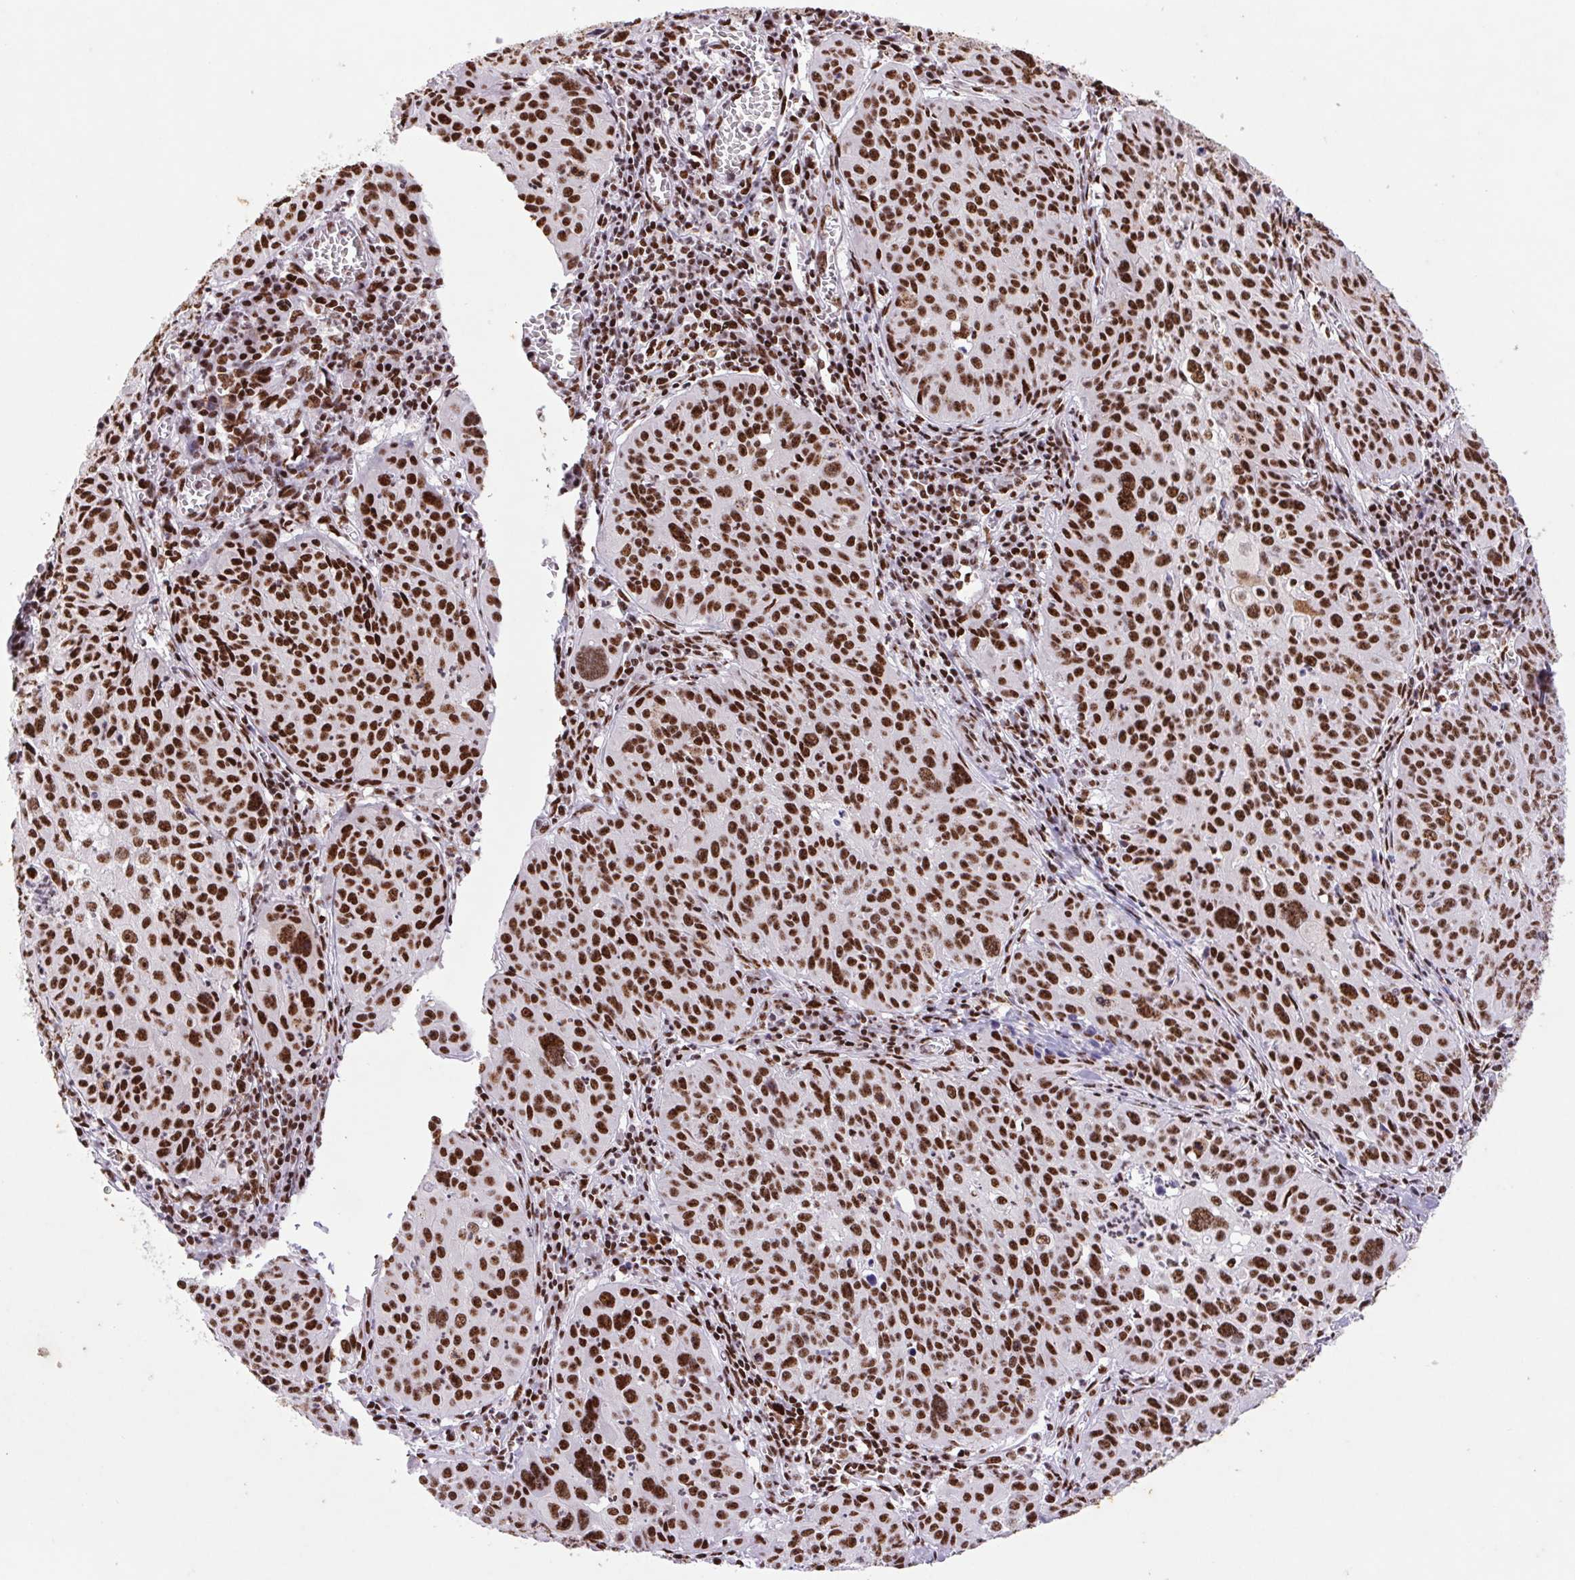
{"staining": {"intensity": "strong", "quantity": ">75%", "location": "nuclear"}, "tissue": "cervical cancer", "cell_type": "Tumor cells", "image_type": "cancer", "snomed": [{"axis": "morphology", "description": "Squamous cell carcinoma, NOS"}, {"axis": "topography", "description": "Cervix"}], "caption": "The histopathology image reveals immunohistochemical staining of cervical cancer. There is strong nuclear expression is present in approximately >75% of tumor cells.", "gene": "LDLRAD4", "patient": {"sex": "female", "age": 31}}